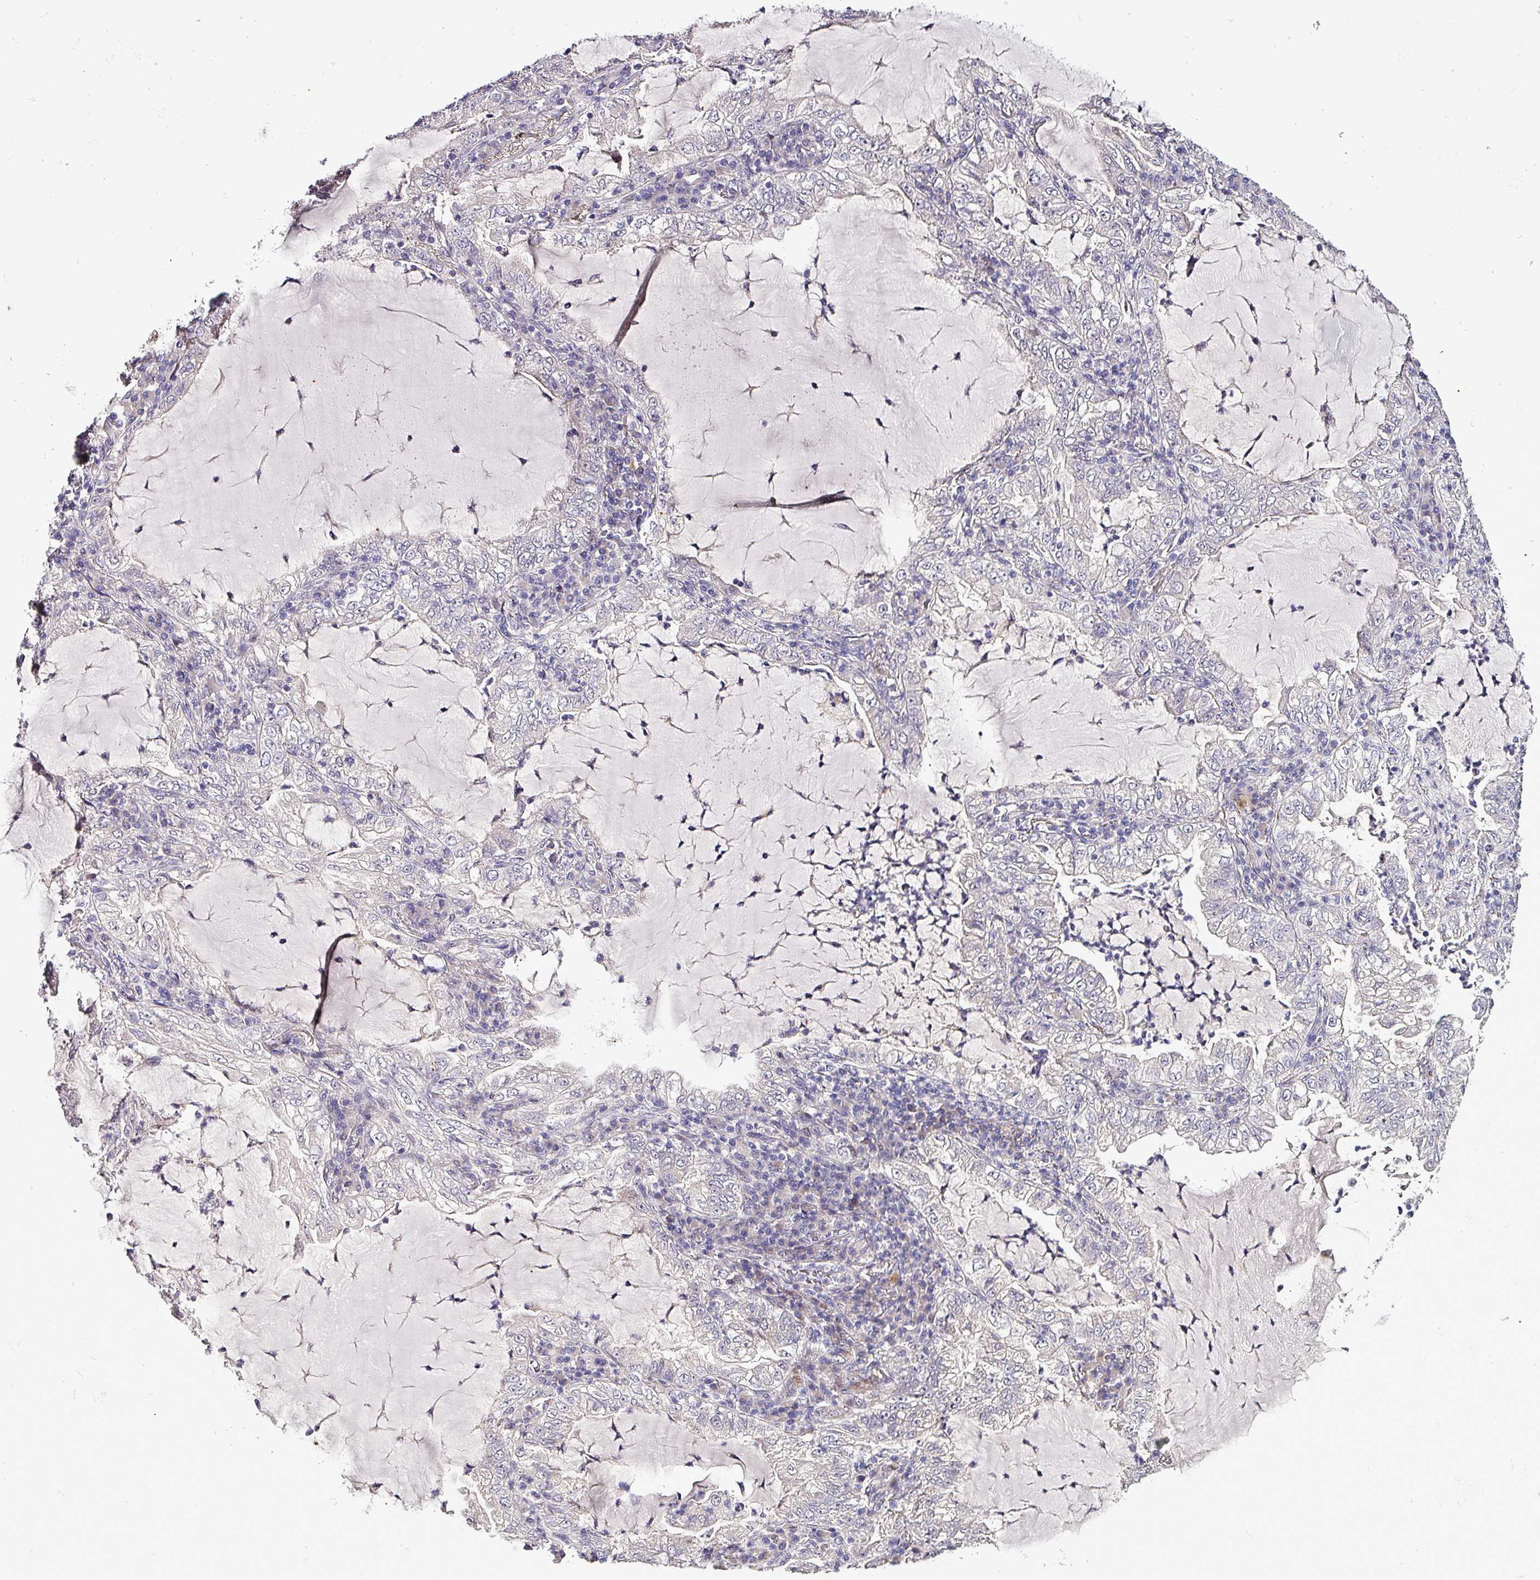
{"staining": {"intensity": "negative", "quantity": "none", "location": "none"}, "tissue": "lung cancer", "cell_type": "Tumor cells", "image_type": "cancer", "snomed": [{"axis": "morphology", "description": "Adenocarcinoma, NOS"}, {"axis": "topography", "description": "Lung"}], "caption": "Immunohistochemistry photomicrograph of neoplastic tissue: human lung cancer (adenocarcinoma) stained with DAB demonstrates no significant protein positivity in tumor cells.", "gene": "GRAPL", "patient": {"sex": "female", "age": 73}}